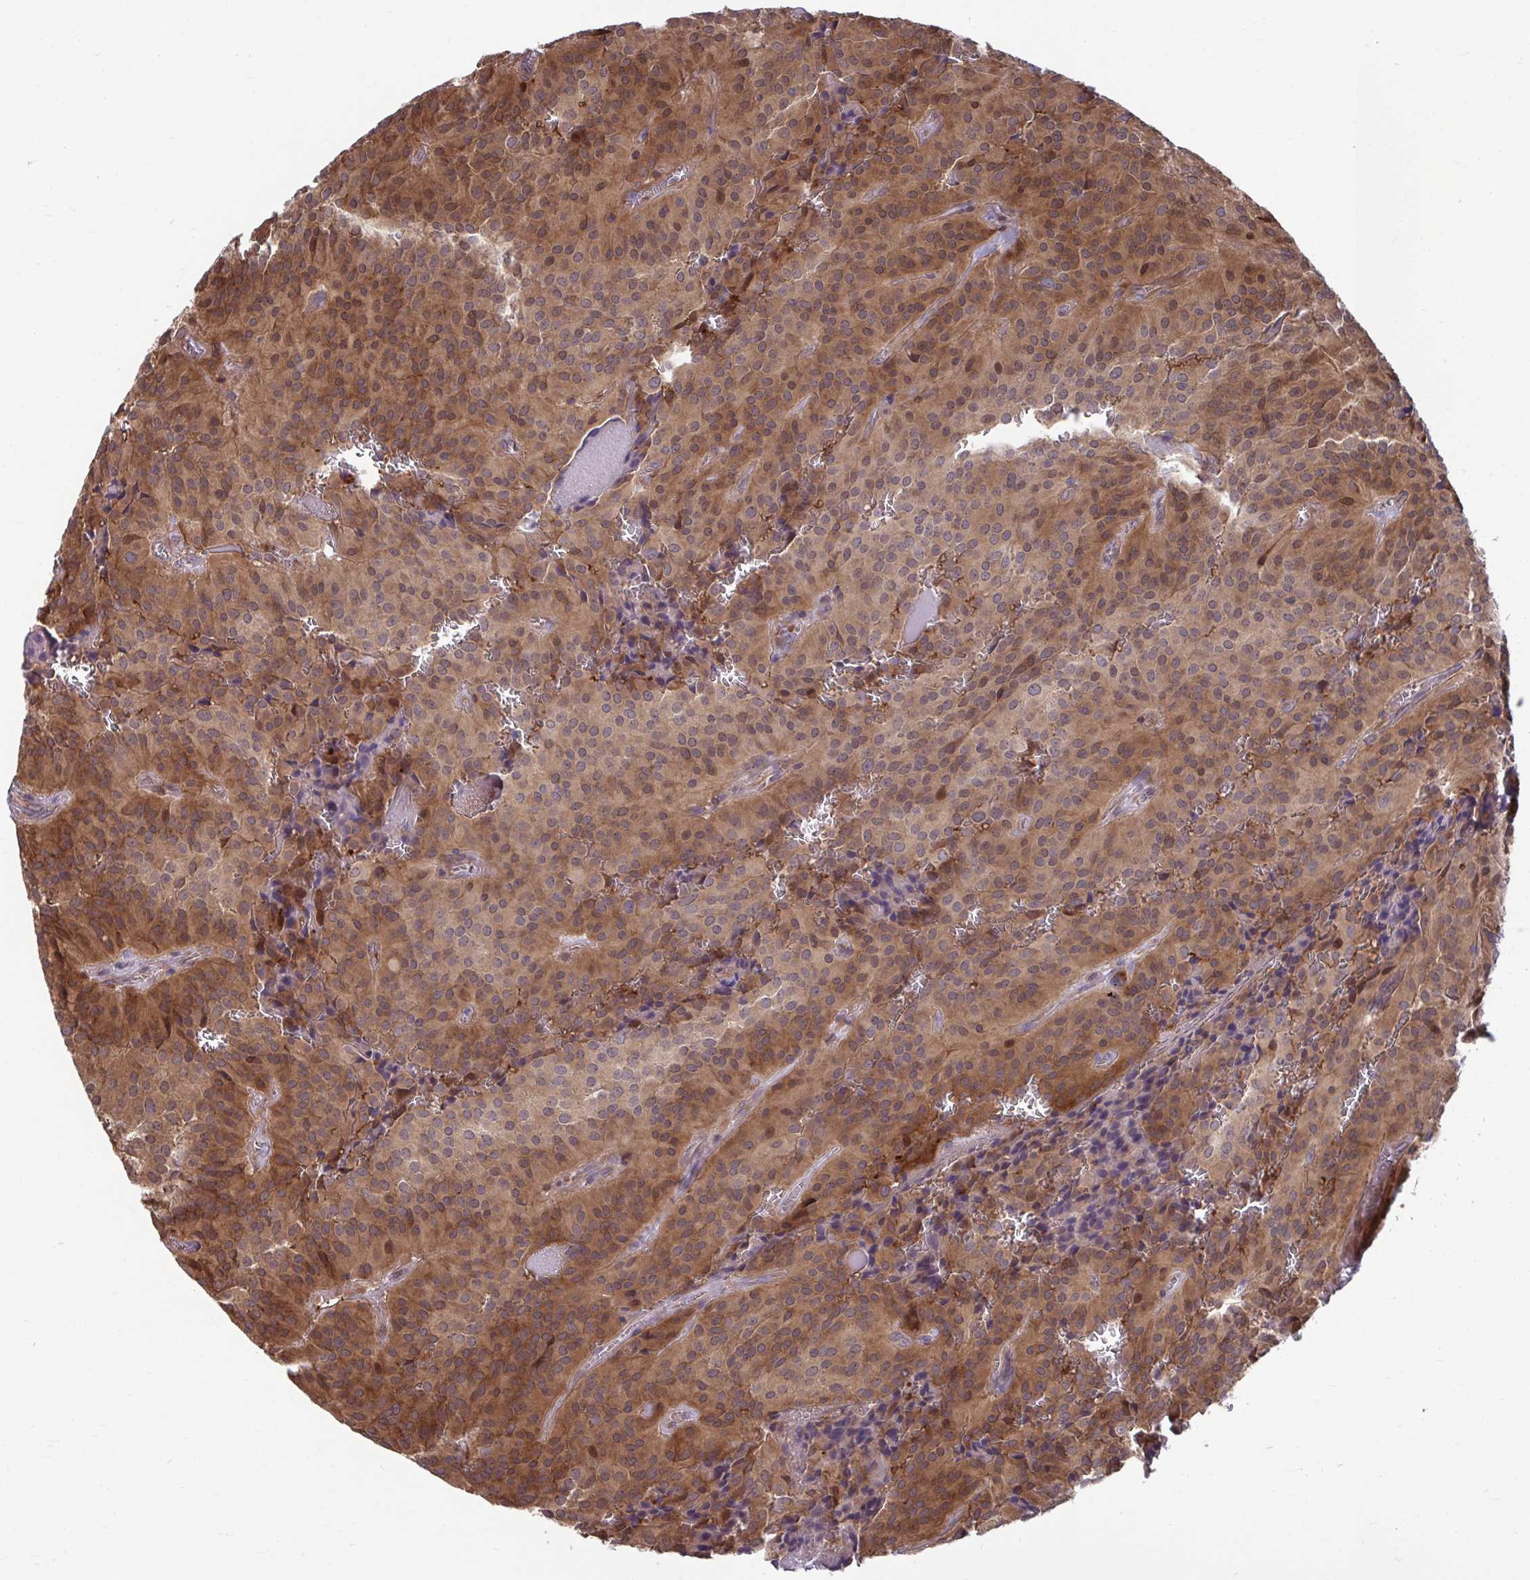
{"staining": {"intensity": "moderate", "quantity": ">75%", "location": "cytoplasmic/membranous"}, "tissue": "glioma", "cell_type": "Tumor cells", "image_type": "cancer", "snomed": [{"axis": "morphology", "description": "Glioma, malignant, Low grade"}, {"axis": "topography", "description": "Brain"}], "caption": "This micrograph demonstrates immunohistochemistry (IHC) staining of malignant glioma (low-grade), with medium moderate cytoplasmic/membranous staining in about >75% of tumor cells.", "gene": "PCDHB7", "patient": {"sex": "male", "age": 42}}